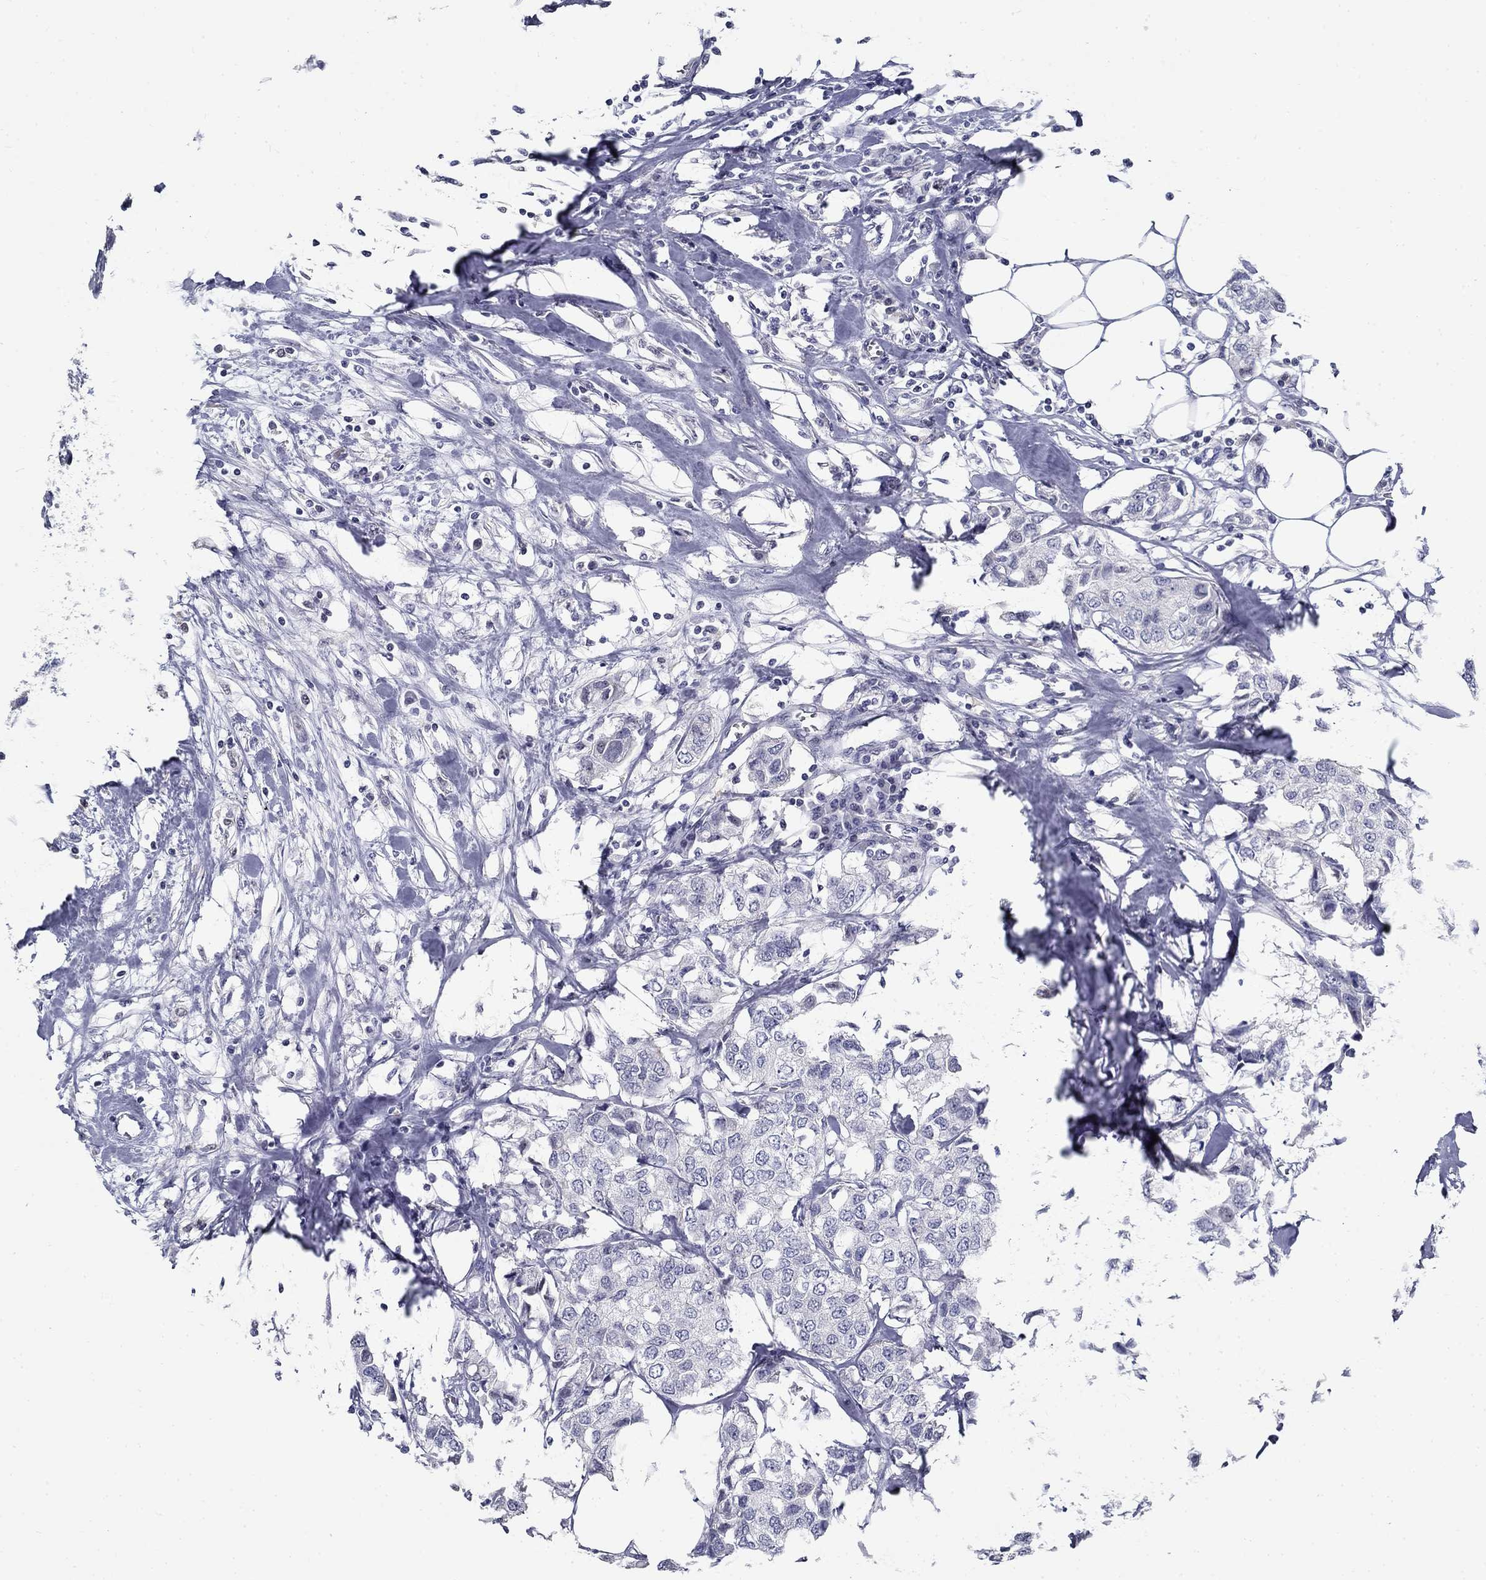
{"staining": {"intensity": "negative", "quantity": "none", "location": "none"}, "tissue": "breast cancer", "cell_type": "Tumor cells", "image_type": "cancer", "snomed": [{"axis": "morphology", "description": "Duct carcinoma"}, {"axis": "topography", "description": "Breast"}], "caption": "High power microscopy micrograph of an immunohistochemistry histopathology image of breast cancer (invasive ductal carcinoma), revealing no significant expression in tumor cells.", "gene": "GUCA1A", "patient": {"sex": "female", "age": 80}}